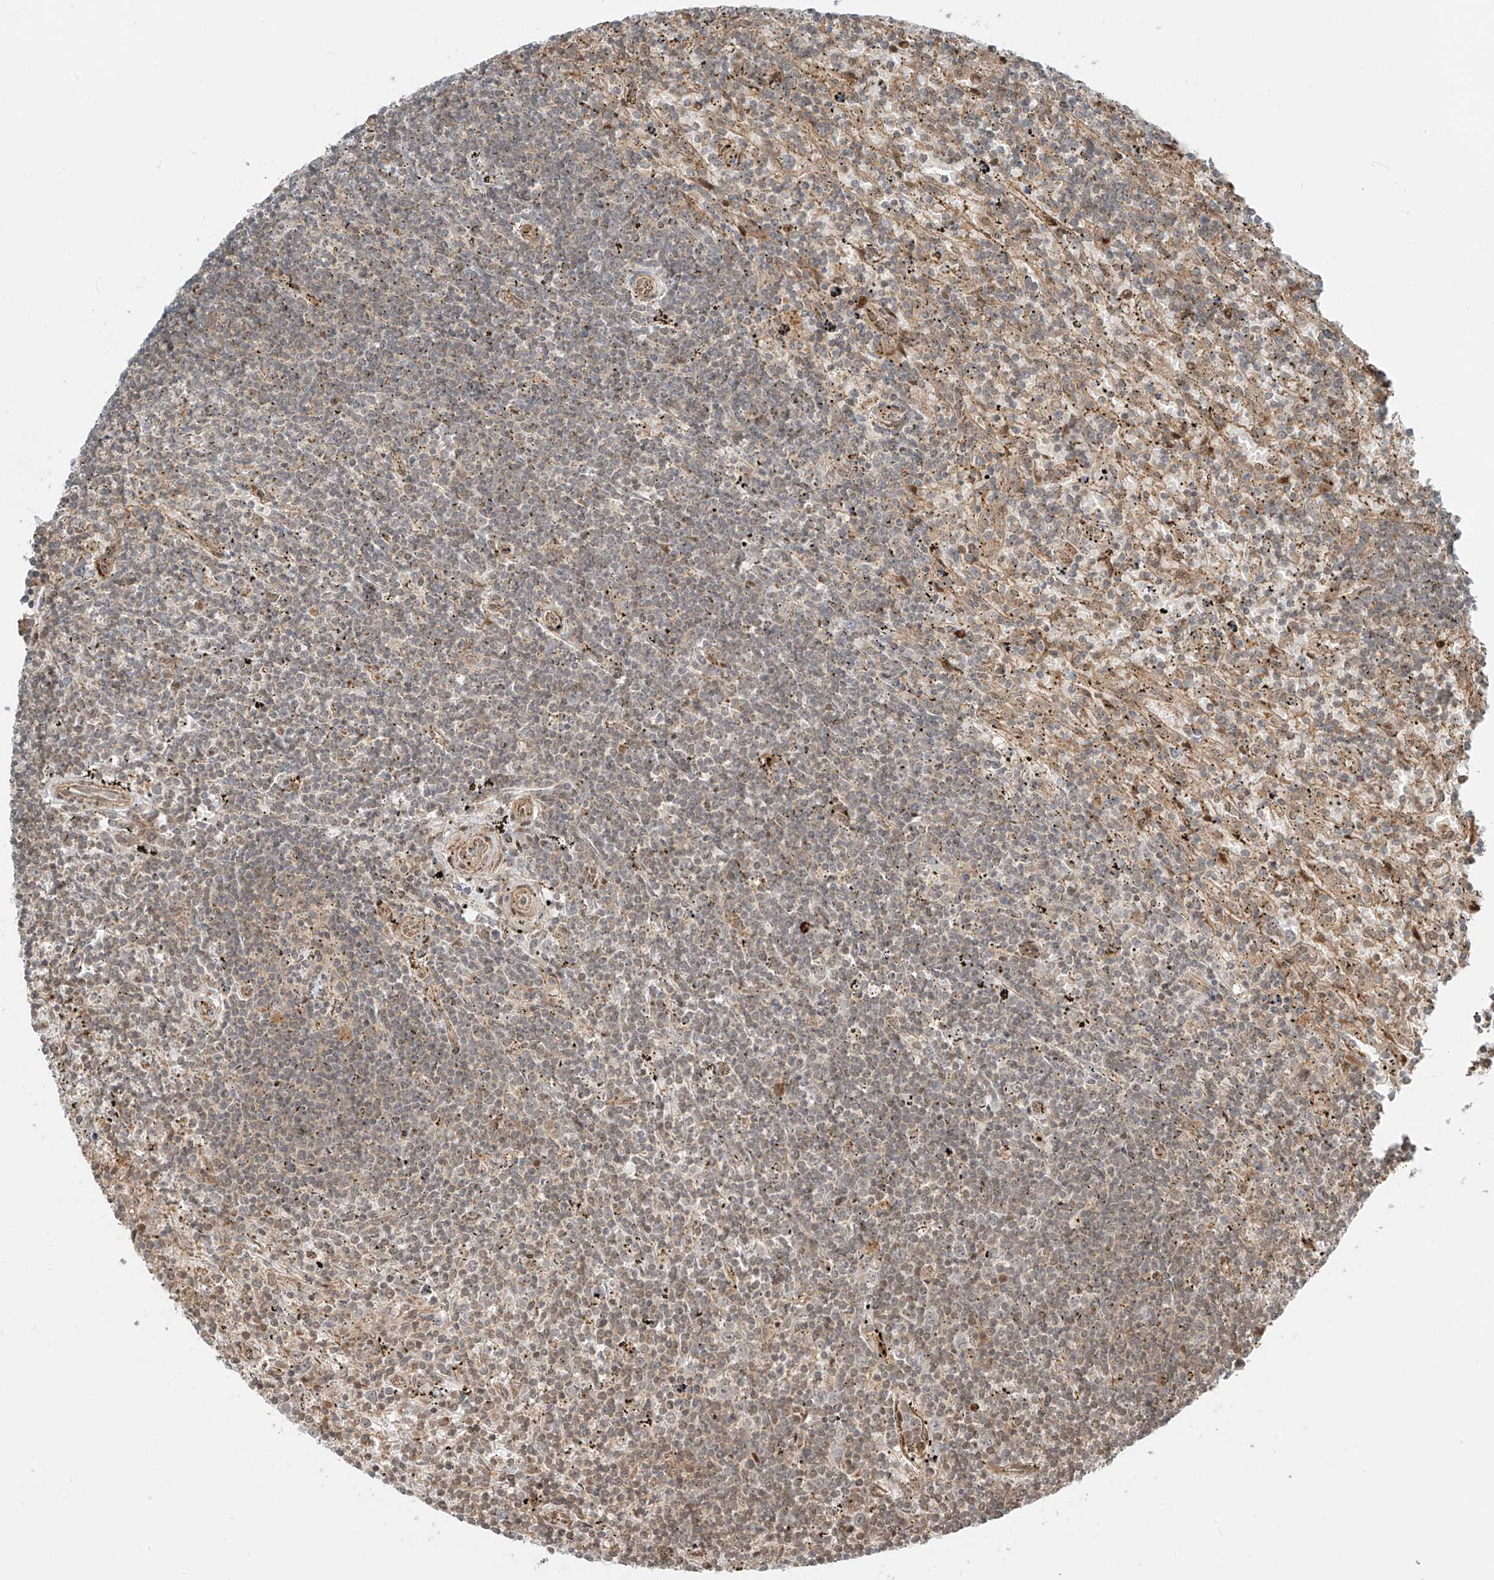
{"staining": {"intensity": "weak", "quantity": "<25%", "location": "cytoplasmic/membranous"}, "tissue": "lymphoma", "cell_type": "Tumor cells", "image_type": "cancer", "snomed": [{"axis": "morphology", "description": "Malignant lymphoma, non-Hodgkin's type, Low grade"}, {"axis": "topography", "description": "Spleen"}], "caption": "Immunohistochemistry (IHC) photomicrograph of neoplastic tissue: lymphoma stained with DAB exhibits no significant protein staining in tumor cells.", "gene": "USP48", "patient": {"sex": "male", "age": 76}}